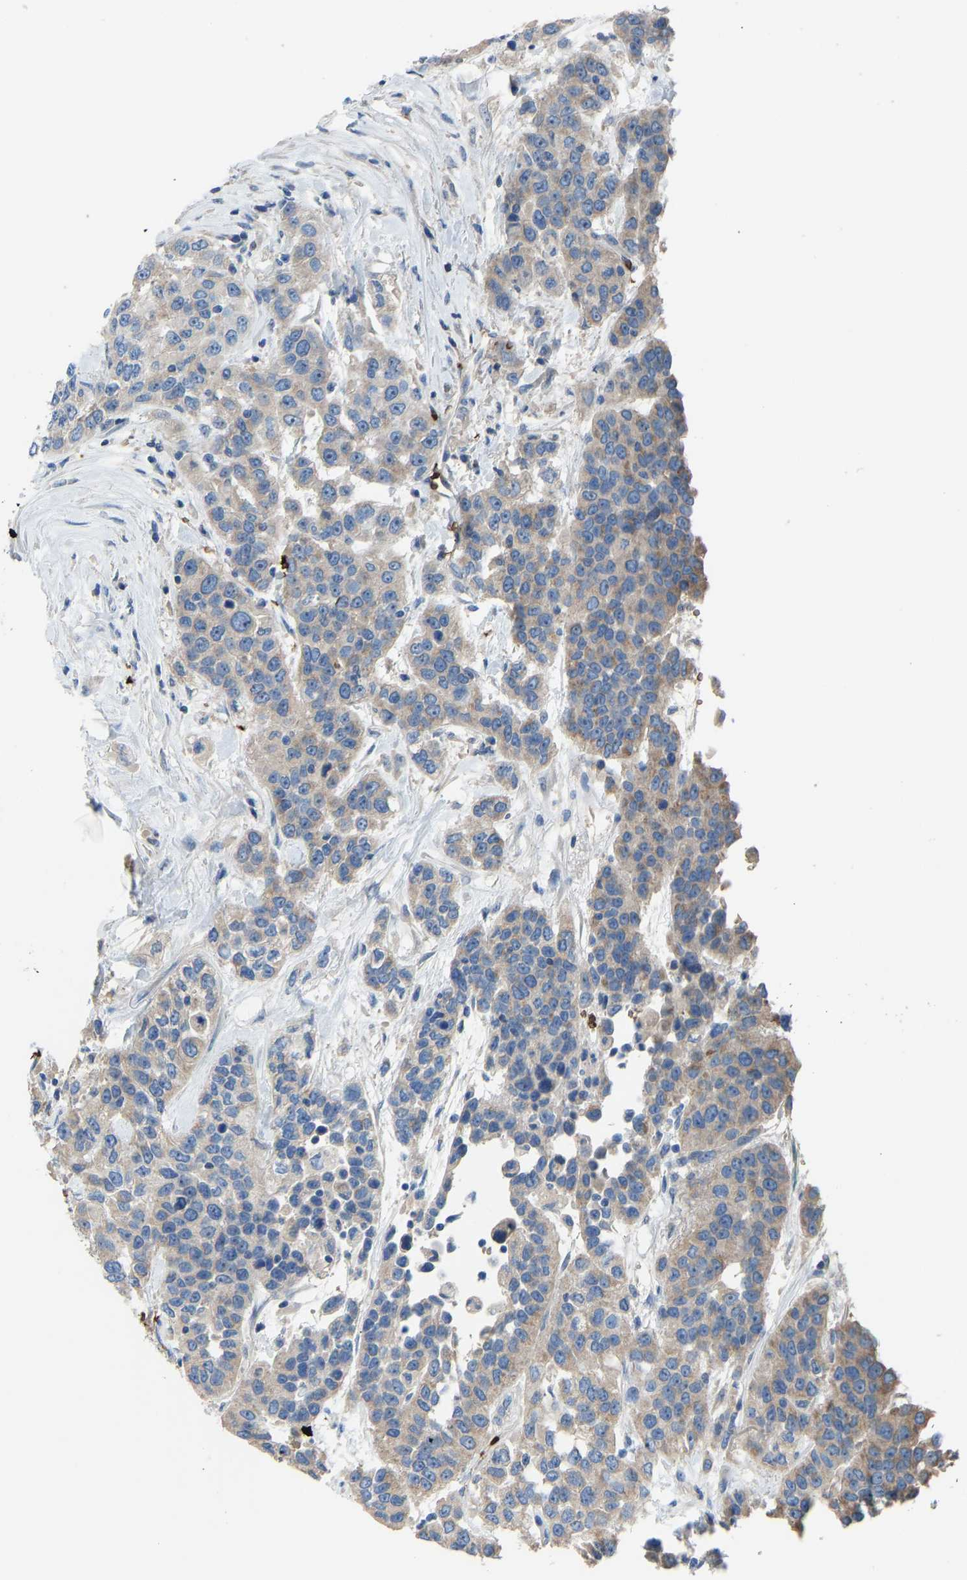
{"staining": {"intensity": "moderate", "quantity": "<25%", "location": "cytoplasmic/membranous"}, "tissue": "urothelial cancer", "cell_type": "Tumor cells", "image_type": "cancer", "snomed": [{"axis": "morphology", "description": "Urothelial carcinoma, High grade"}, {"axis": "topography", "description": "Urinary bladder"}], "caption": "The image exhibits staining of urothelial cancer, revealing moderate cytoplasmic/membranous protein positivity (brown color) within tumor cells.", "gene": "PIGS", "patient": {"sex": "female", "age": 80}}